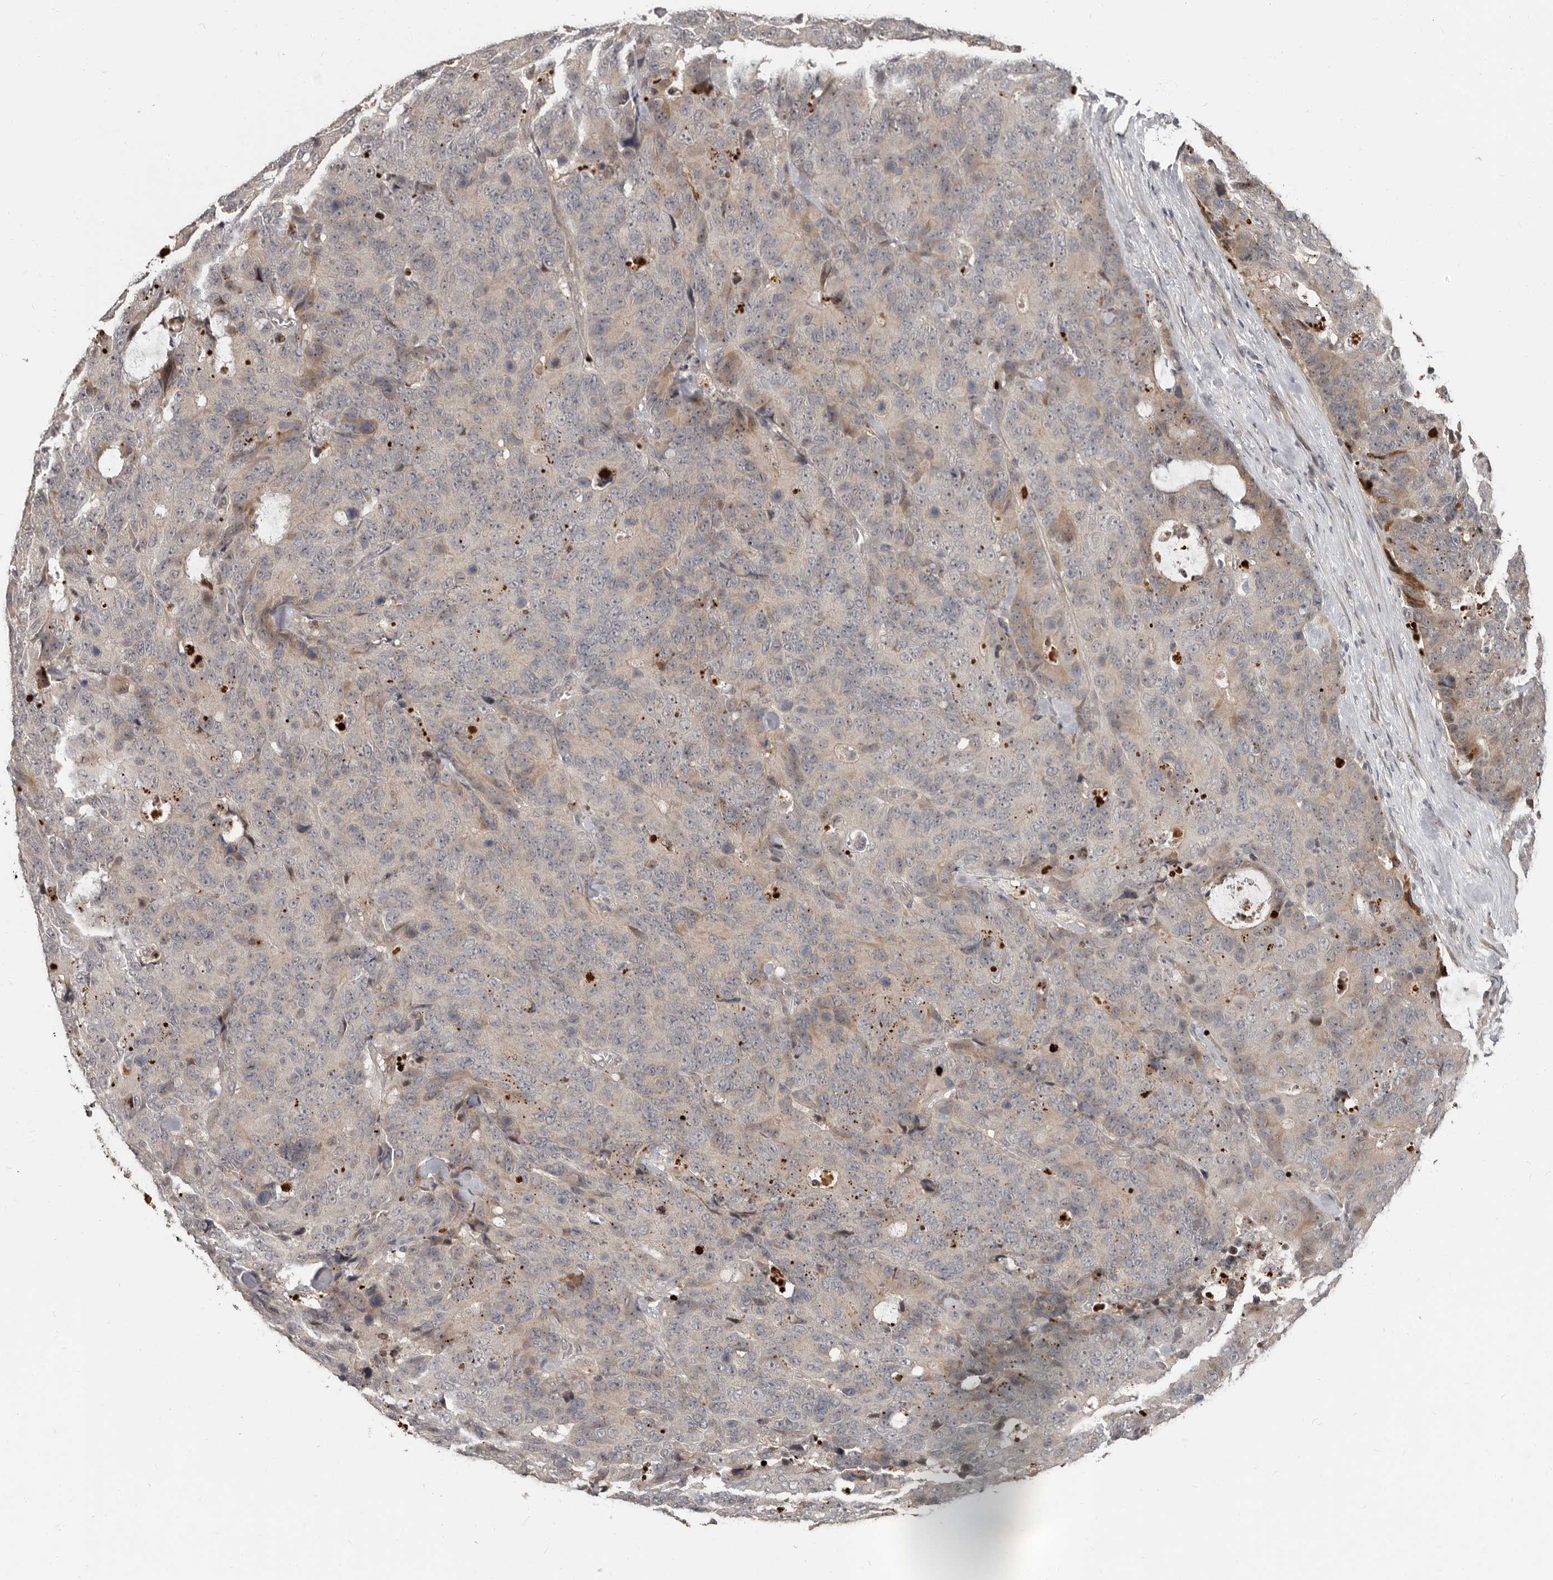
{"staining": {"intensity": "weak", "quantity": "<25%", "location": "cytoplasmic/membranous"}, "tissue": "colorectal cancer", "cell_type": "Tumor cells", "image_type": "cancer", "snomed": [{"axis": "morphology", "description": "Adenocarcinoma, NOS"}, {"axis": "topography", "description": "Colon"}], "caption": "A micrograph of human colorectal cancer (adenocarcinoma) is negative for staining in tumor cells.", "gene": "APOL6", "patient": {"sex": "female", "age": 86}}